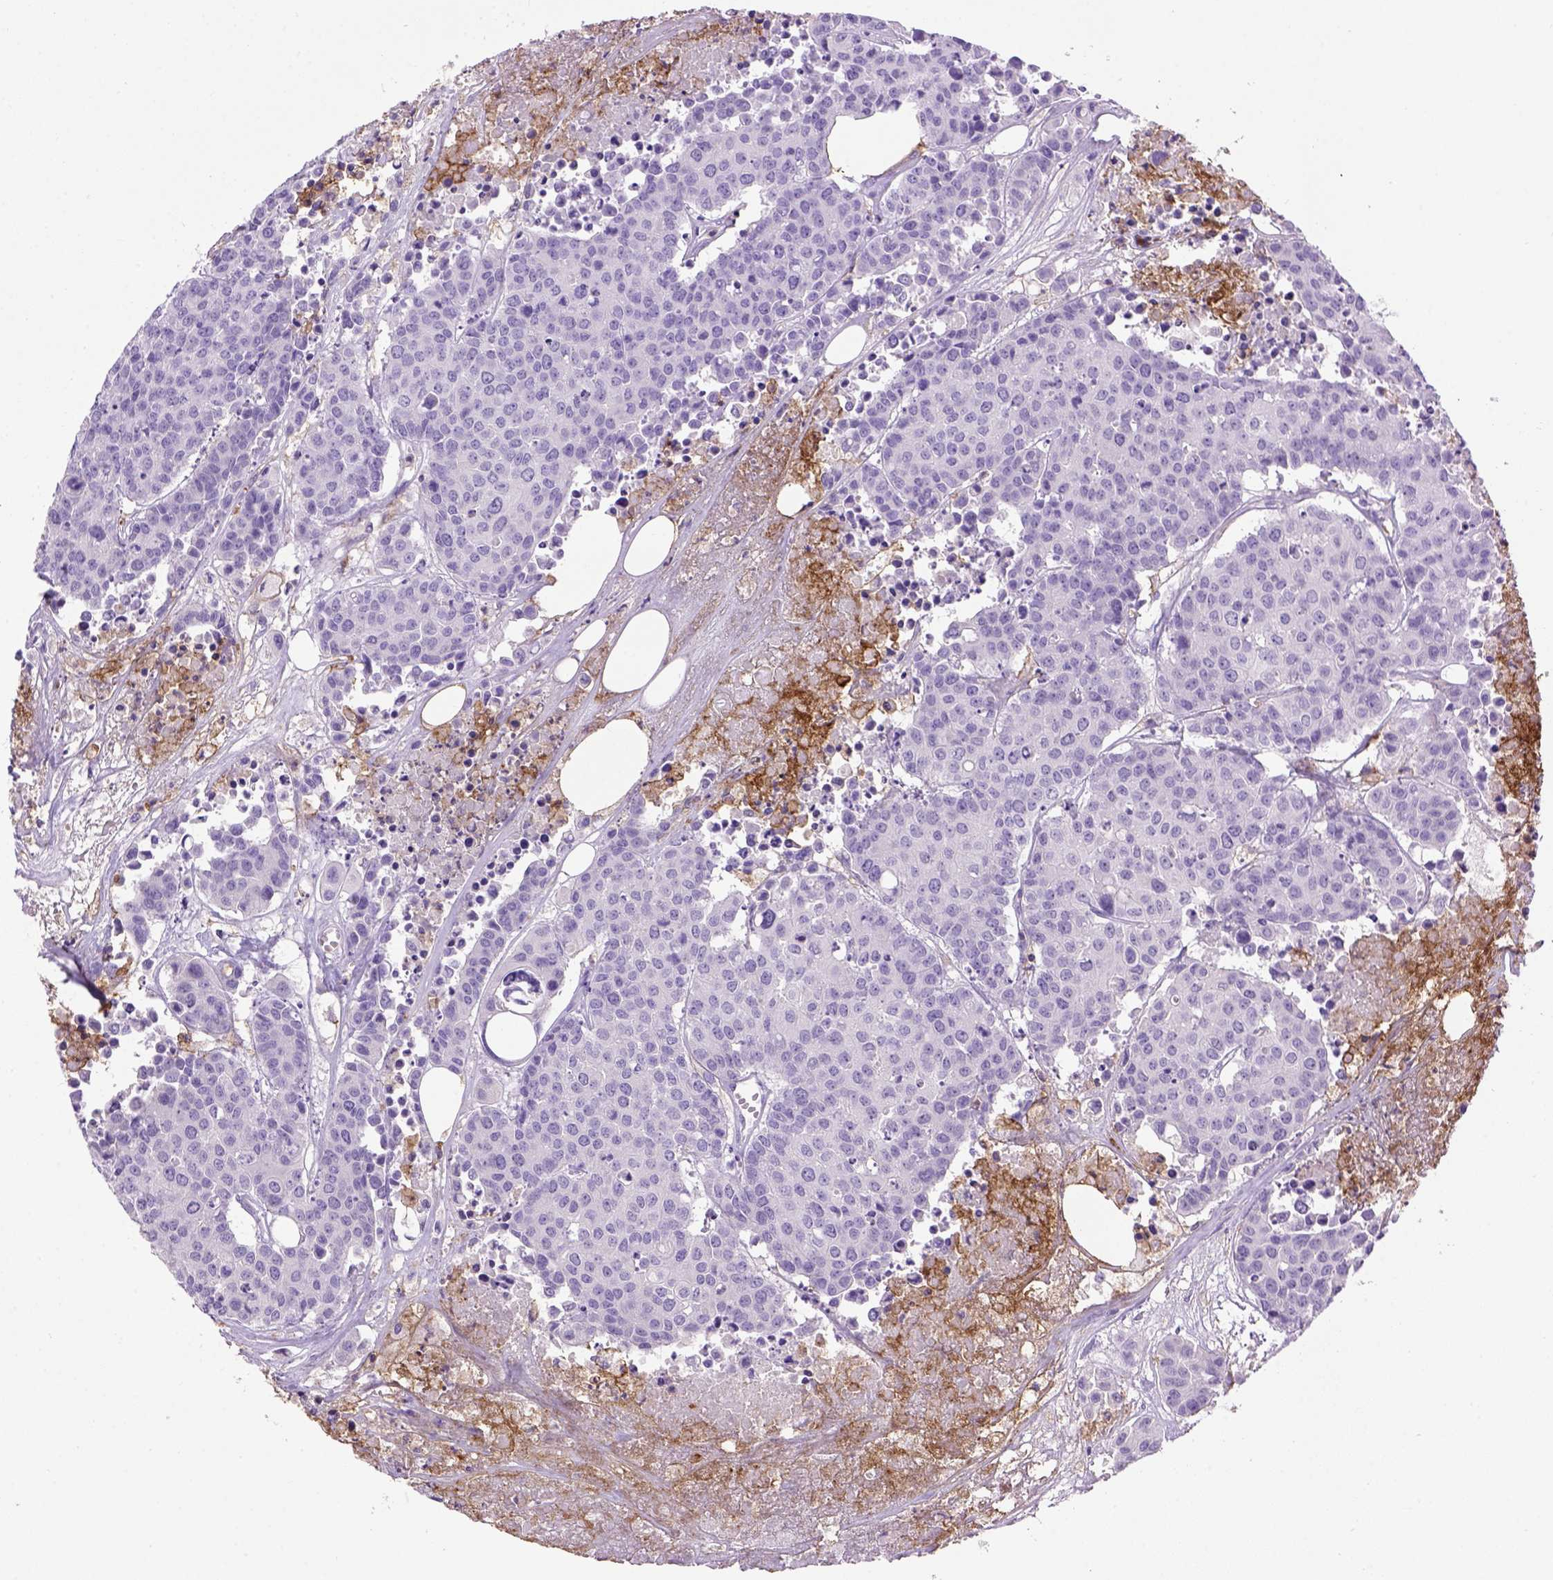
{"staining": {"intensity": "negative", "quantity": "none", "location": "none"}, "tissue": "carcinoid", "cell_type": "Tumor cells", "image_type": "cancer", "snomed": [{"axis": "morphology", "description": "Carcinoid, malignant, NOS"}, {"axis": "topography", "description": "Colon"}], "caption": "Tumor cells show no significant protein positivity in carcinoid (malignant).", "gene": "ITGAX", "patient": {"sex": "male", "age": 81}}